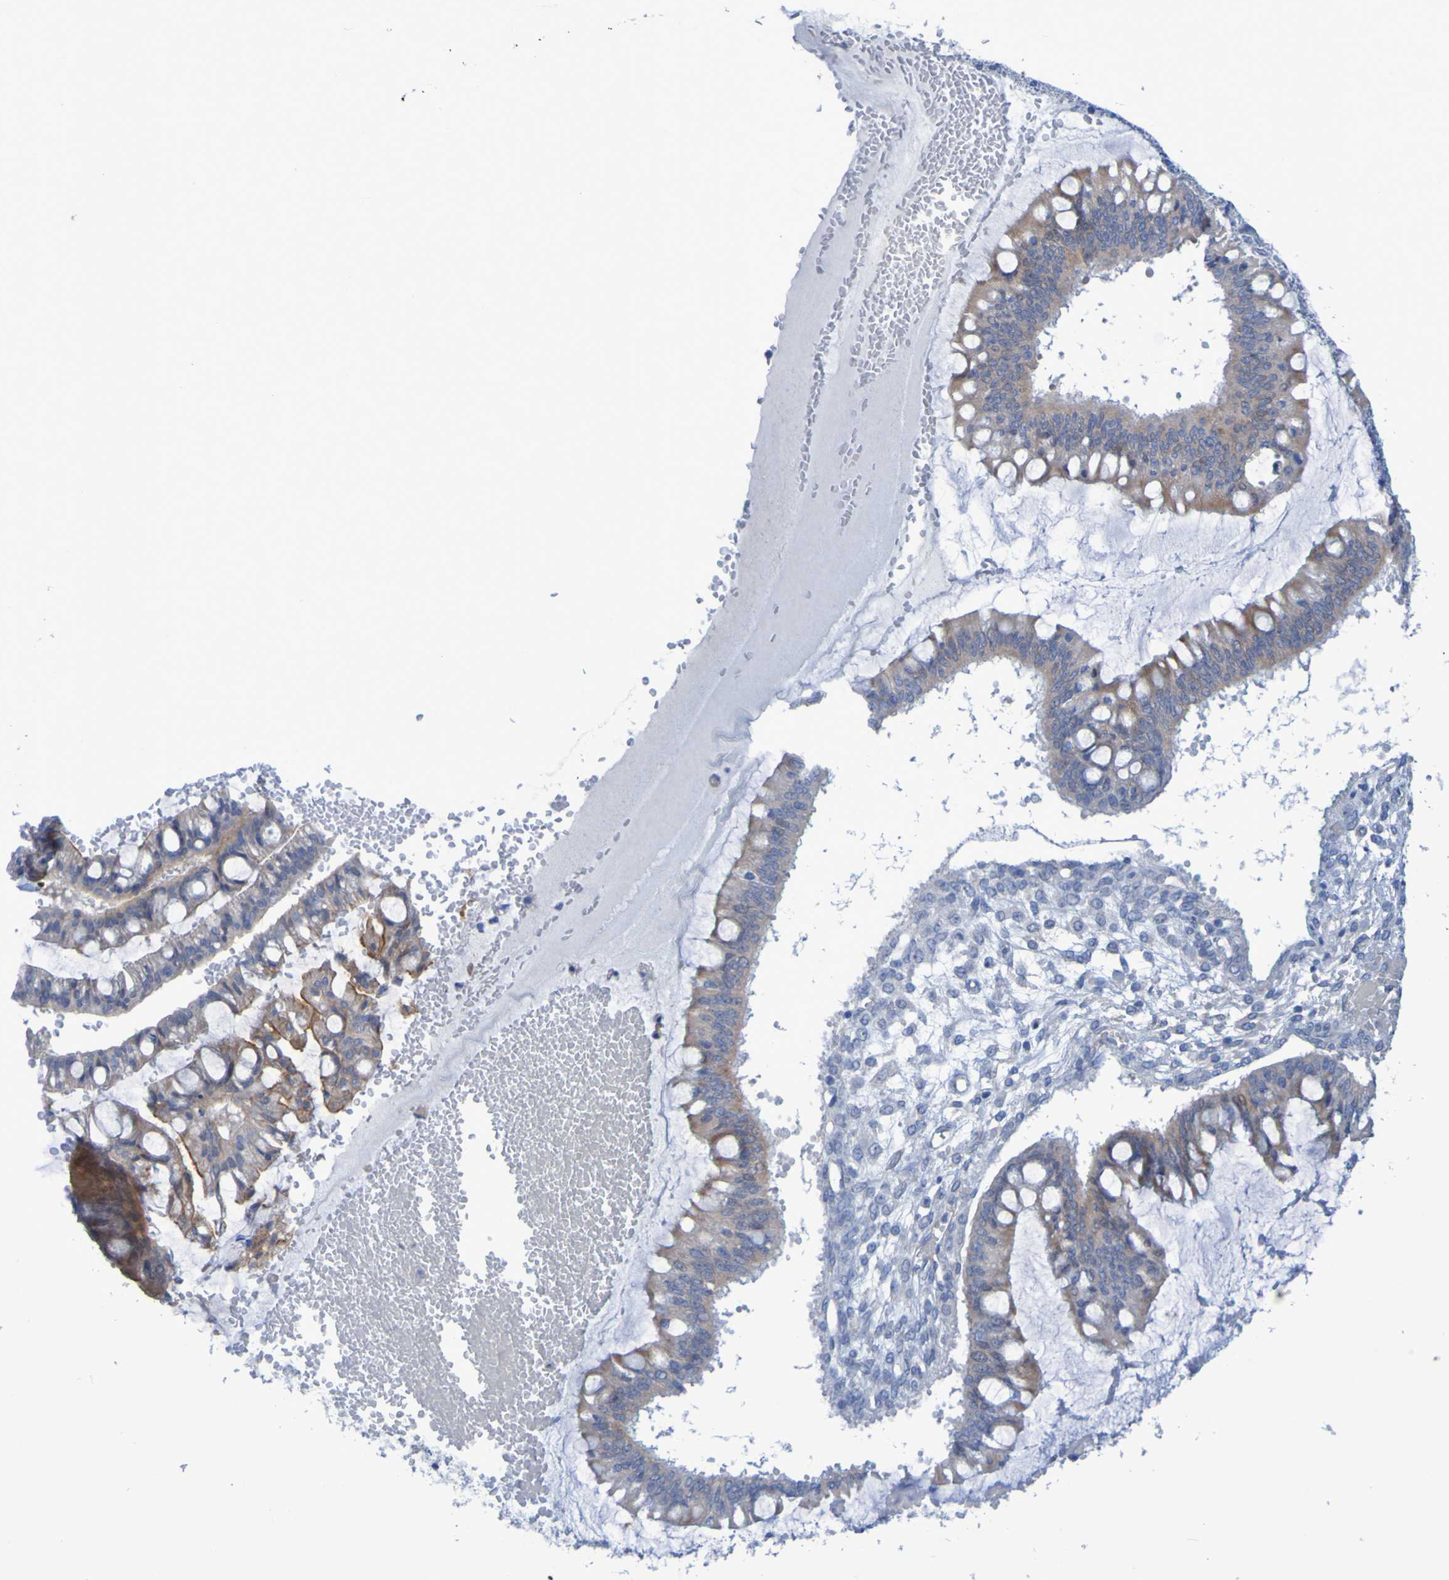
{"staining": {"intensity": "moderate", "quantity": ">75%", "location": "cytoplasmic/membranous"}, "tissue": "ovarian cancer", "cell_type": "Tumor cells", "image_type": "cancer", "snomed": [{"axis": "morphology", "description": "Cystadenocarcinoma, mucinous, NOS"}, {"axis": "topography", "description": "Ovary"}], "caption": "Immunohistochemical staining of mucinous cystadenocarcinoma (ovarian) displays medium levels of moderate cytoplasmic/membranous staining in about >75% of tumor cells.", "gene": "LPP", "patient": {"sex": "female", "age": 73}}